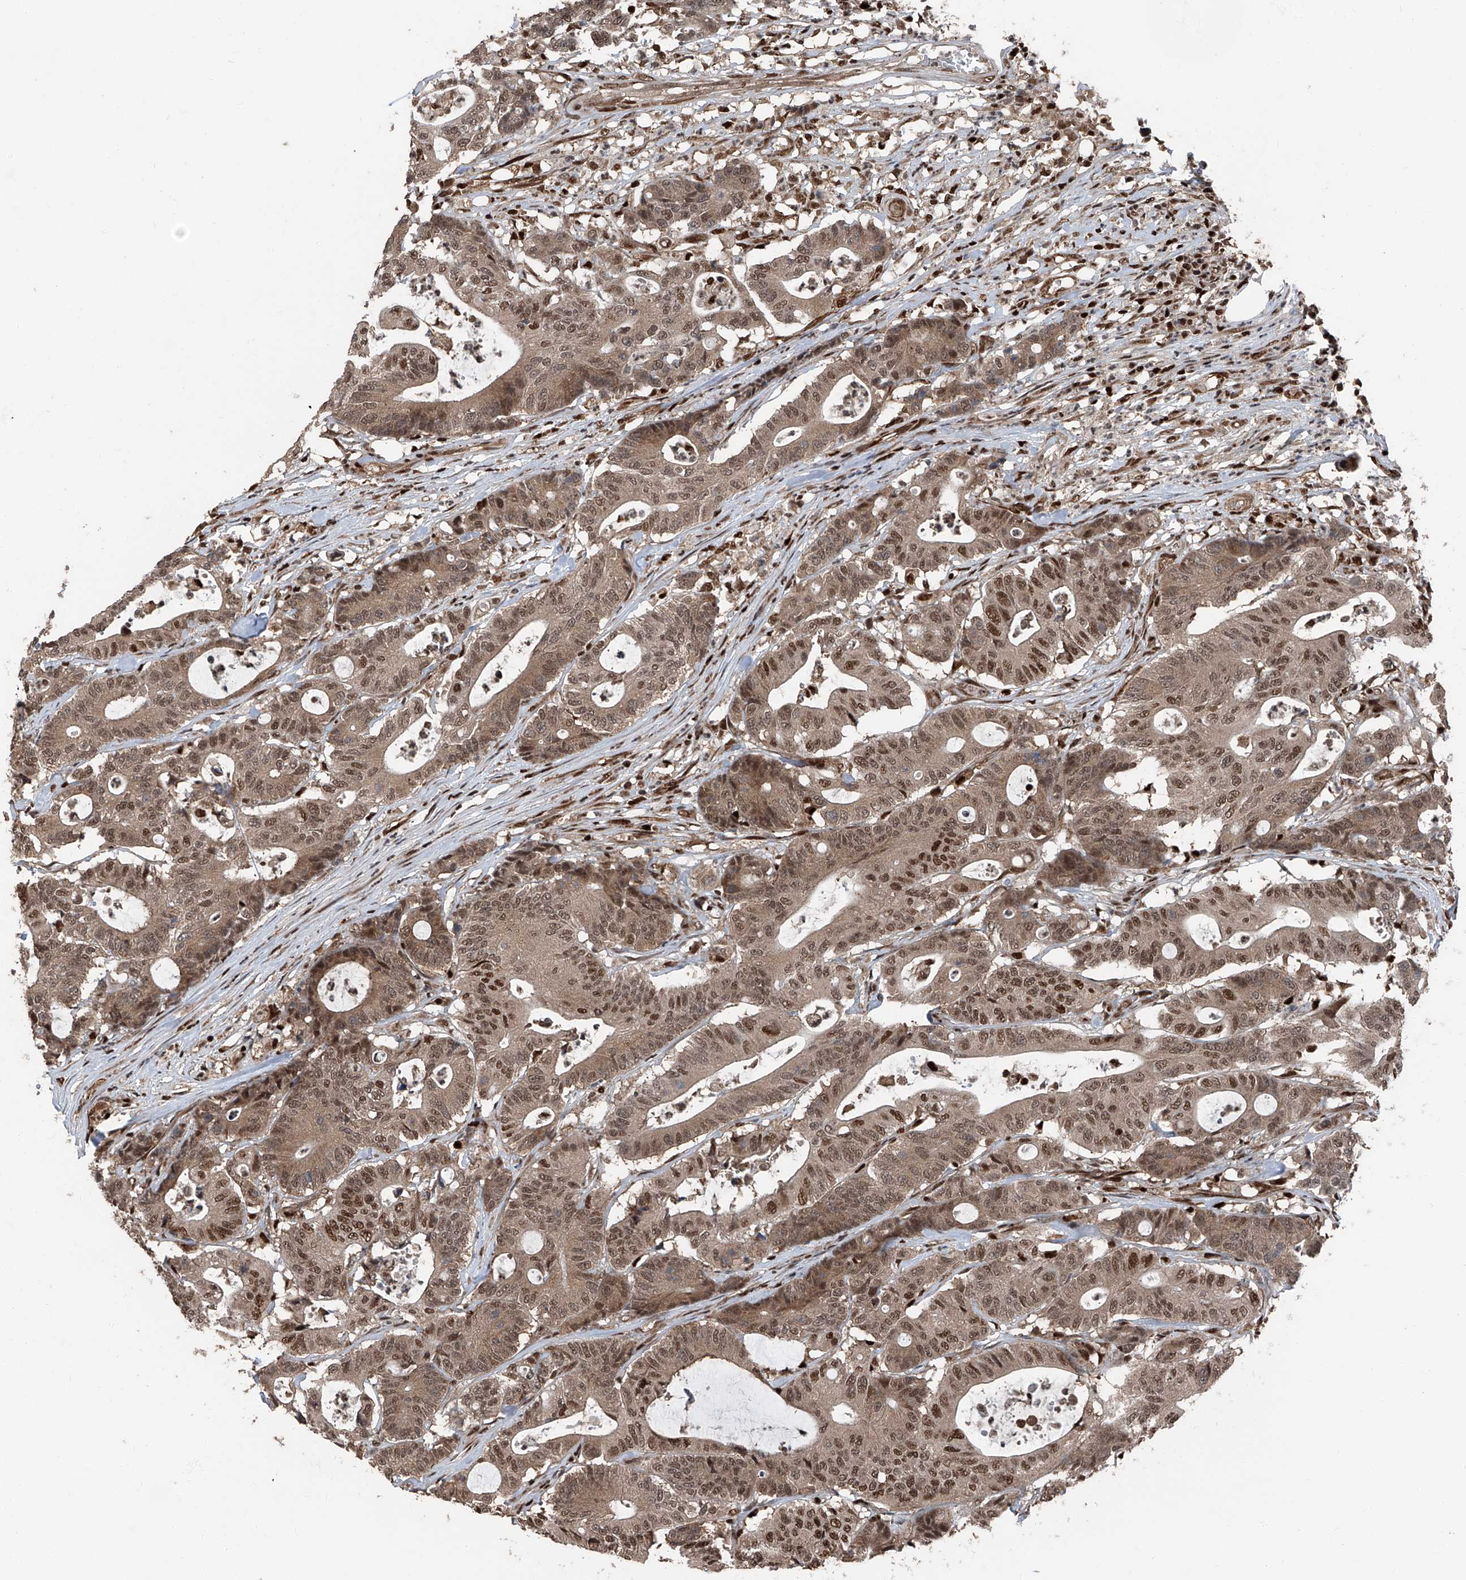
{"staining": {"intensity": "moderate", "quantity": ">75%", "location": "cytoplasmic/membranous,nuclear"}, "tissue": "colorectal cancer", "cell_type": "Tumor cells", "image_type": "cancer", "snomed": [{"axis": "morphology", "description": "Adenocarcinoma, NOS"}, {"axis": "topography", "description": "Colon"}], "caption": "This image shows colorectal adenocarcinoma stained with immunohistochemistry (IHC) to label a protein in brown. The cytoplasmic/membranous and nuclear of tumor cells show moderate positivity for the protein. Nuclei are counter-stained blue.", "gene": "FKBP5", "patient": {"sex": "female", "age": 84}}